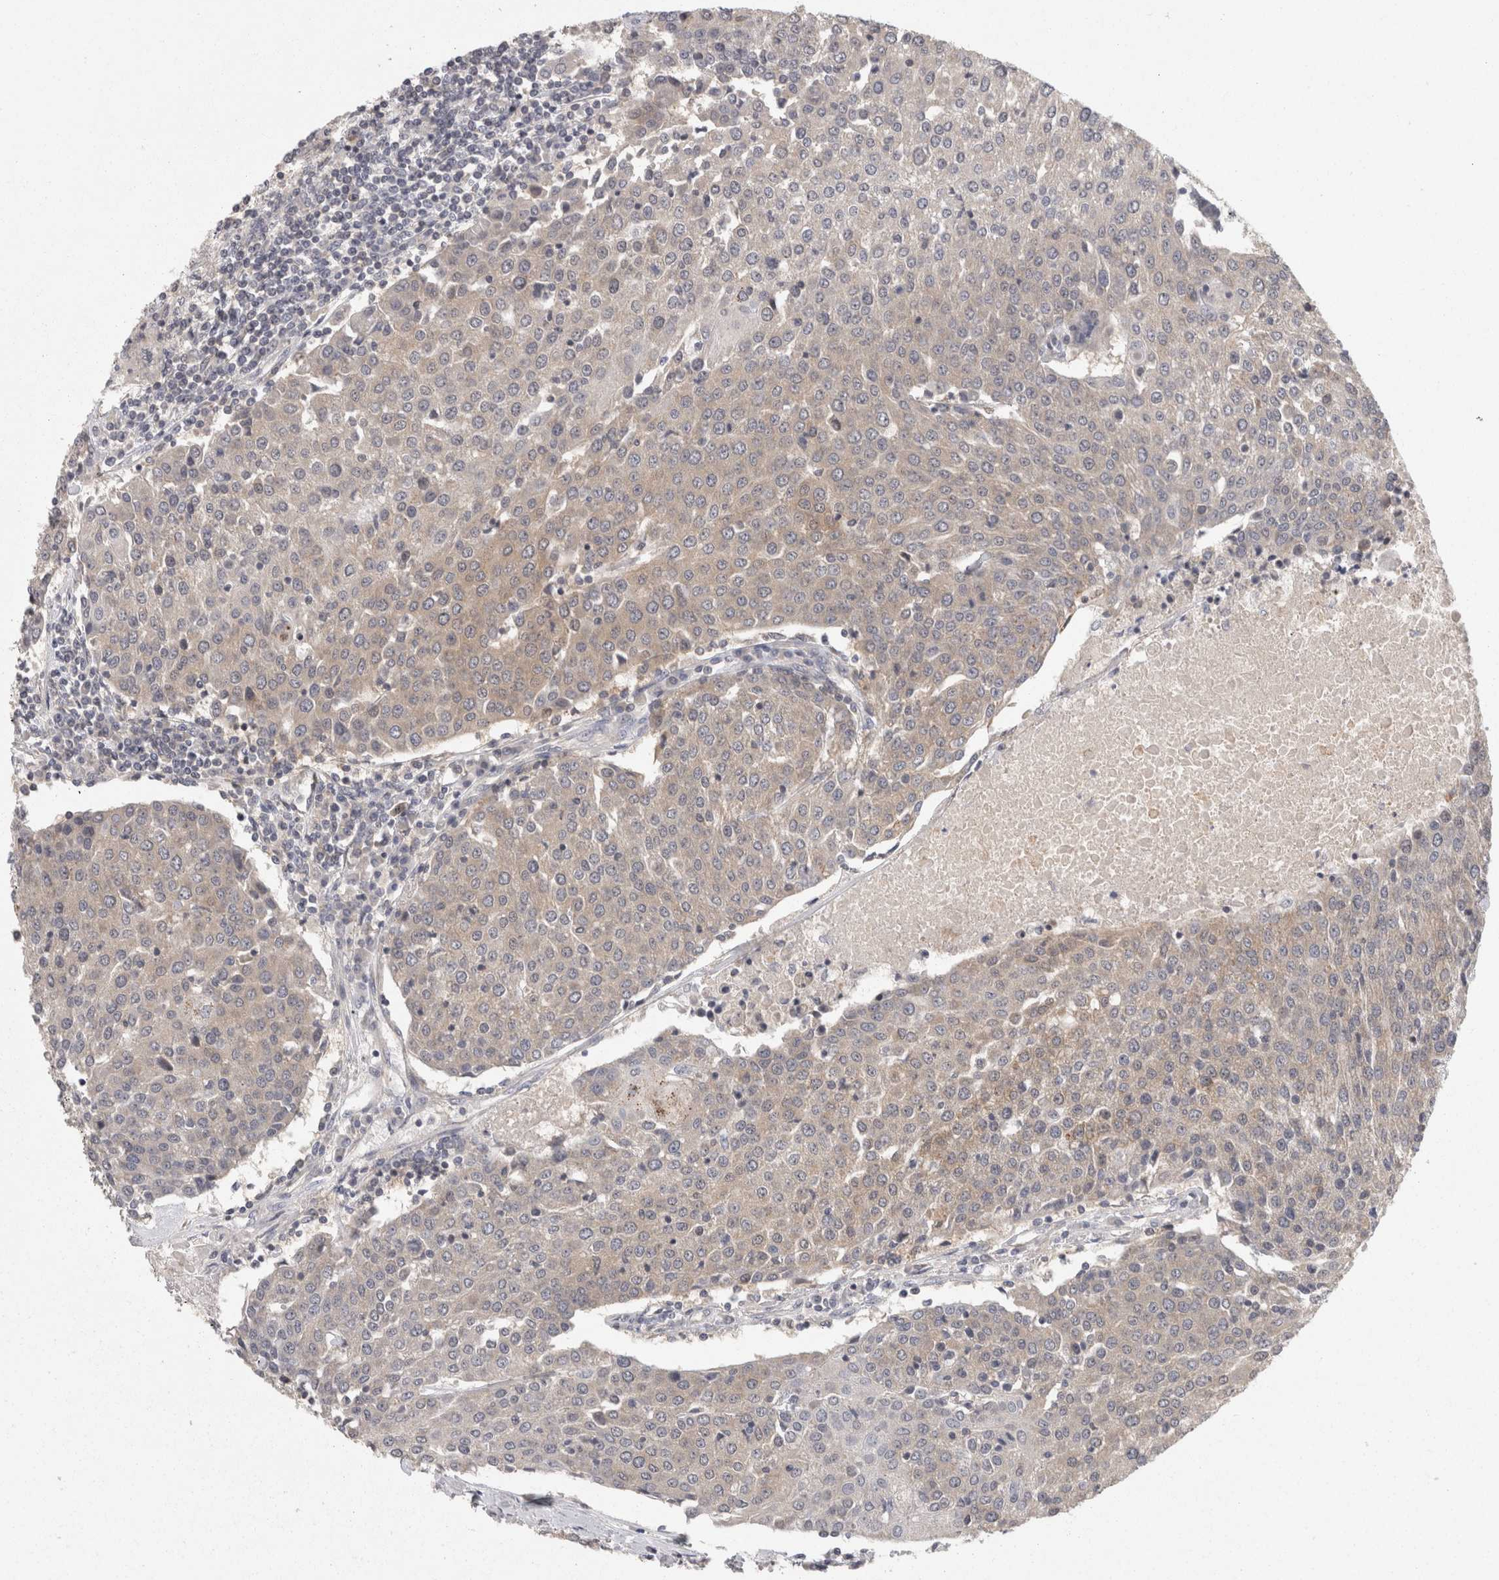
{"staining": {"intensity": "weak", "quantity": ">75%", "location": "cytoplasmic/membranous"}, "tissue": "urothelial cancer", "cell_type": "Tumor cells", "image_type": "cancer", "snomed": [{"axis": "morphology", "description": "Urothelial carcinoma, High grade"}, {"axis": "topography", "description": "Urinary bladder"}], "caption": "Tumor cells reveal low levels of weak cytoplasmic/membranous positivity in about >75% of cells in high-grade urothelial carcinoma.", "gene": "ACAT2", "patient": {"sex": "female", "age": 85}}